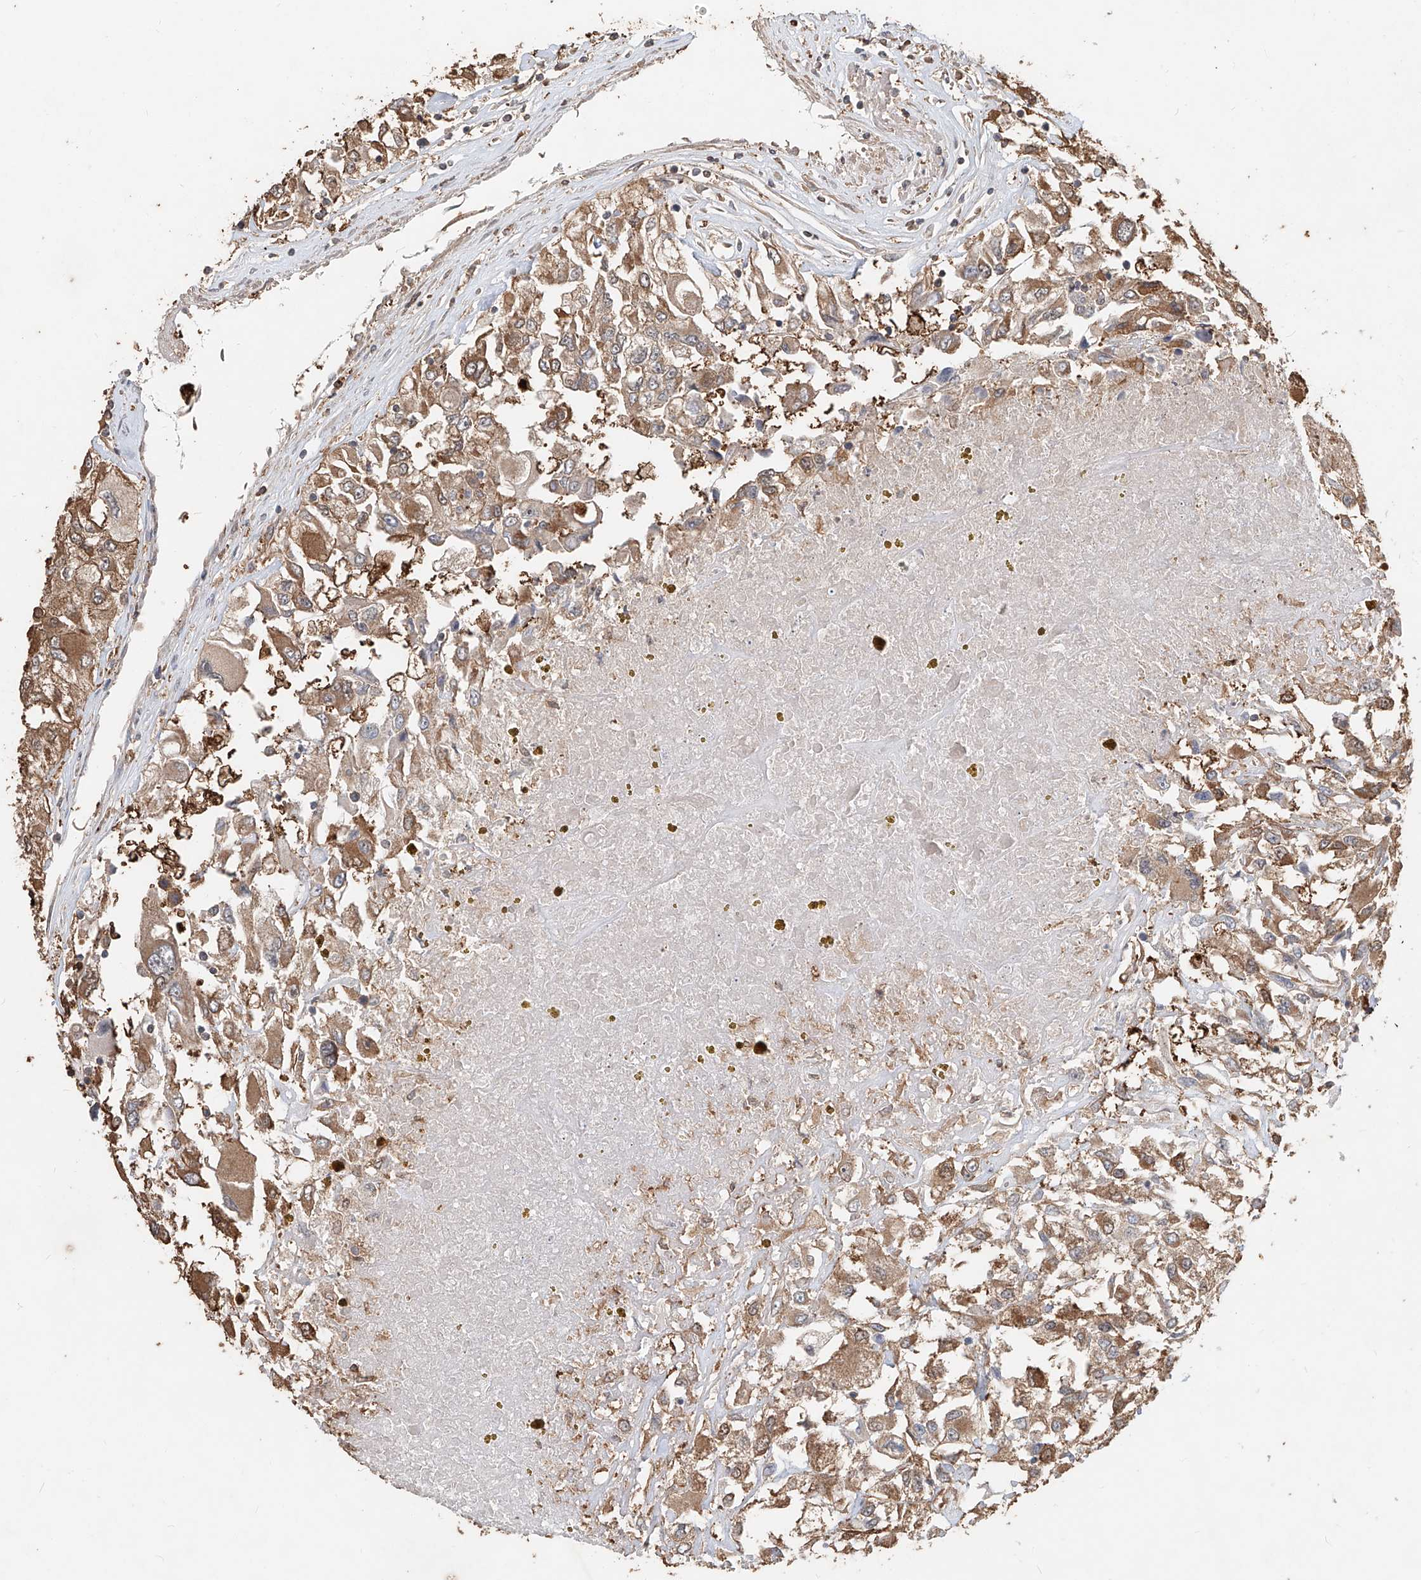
{"staining": {"intensity": "moderate", "quantity": ">75%", "location": "cytoplasmic/membranous"}, "tissue": "renal cancer", "cell_type": "Tumor cells", "image_type": "cancer", "snomed": [{"axis": "morphology", "description": "Adenocarcinoma, NOS"}, {"axis": "topography", "description": "Kidney"}], "caption": "Moderate cytoplasmic/membranous staining is seen in approximately >75% of tumor cells in renal cancer. Ihc stains the protein in brown and the nuclei are stained blue.", "gene": "RMND1", "patient": {"sex": "female", "age": 52}}